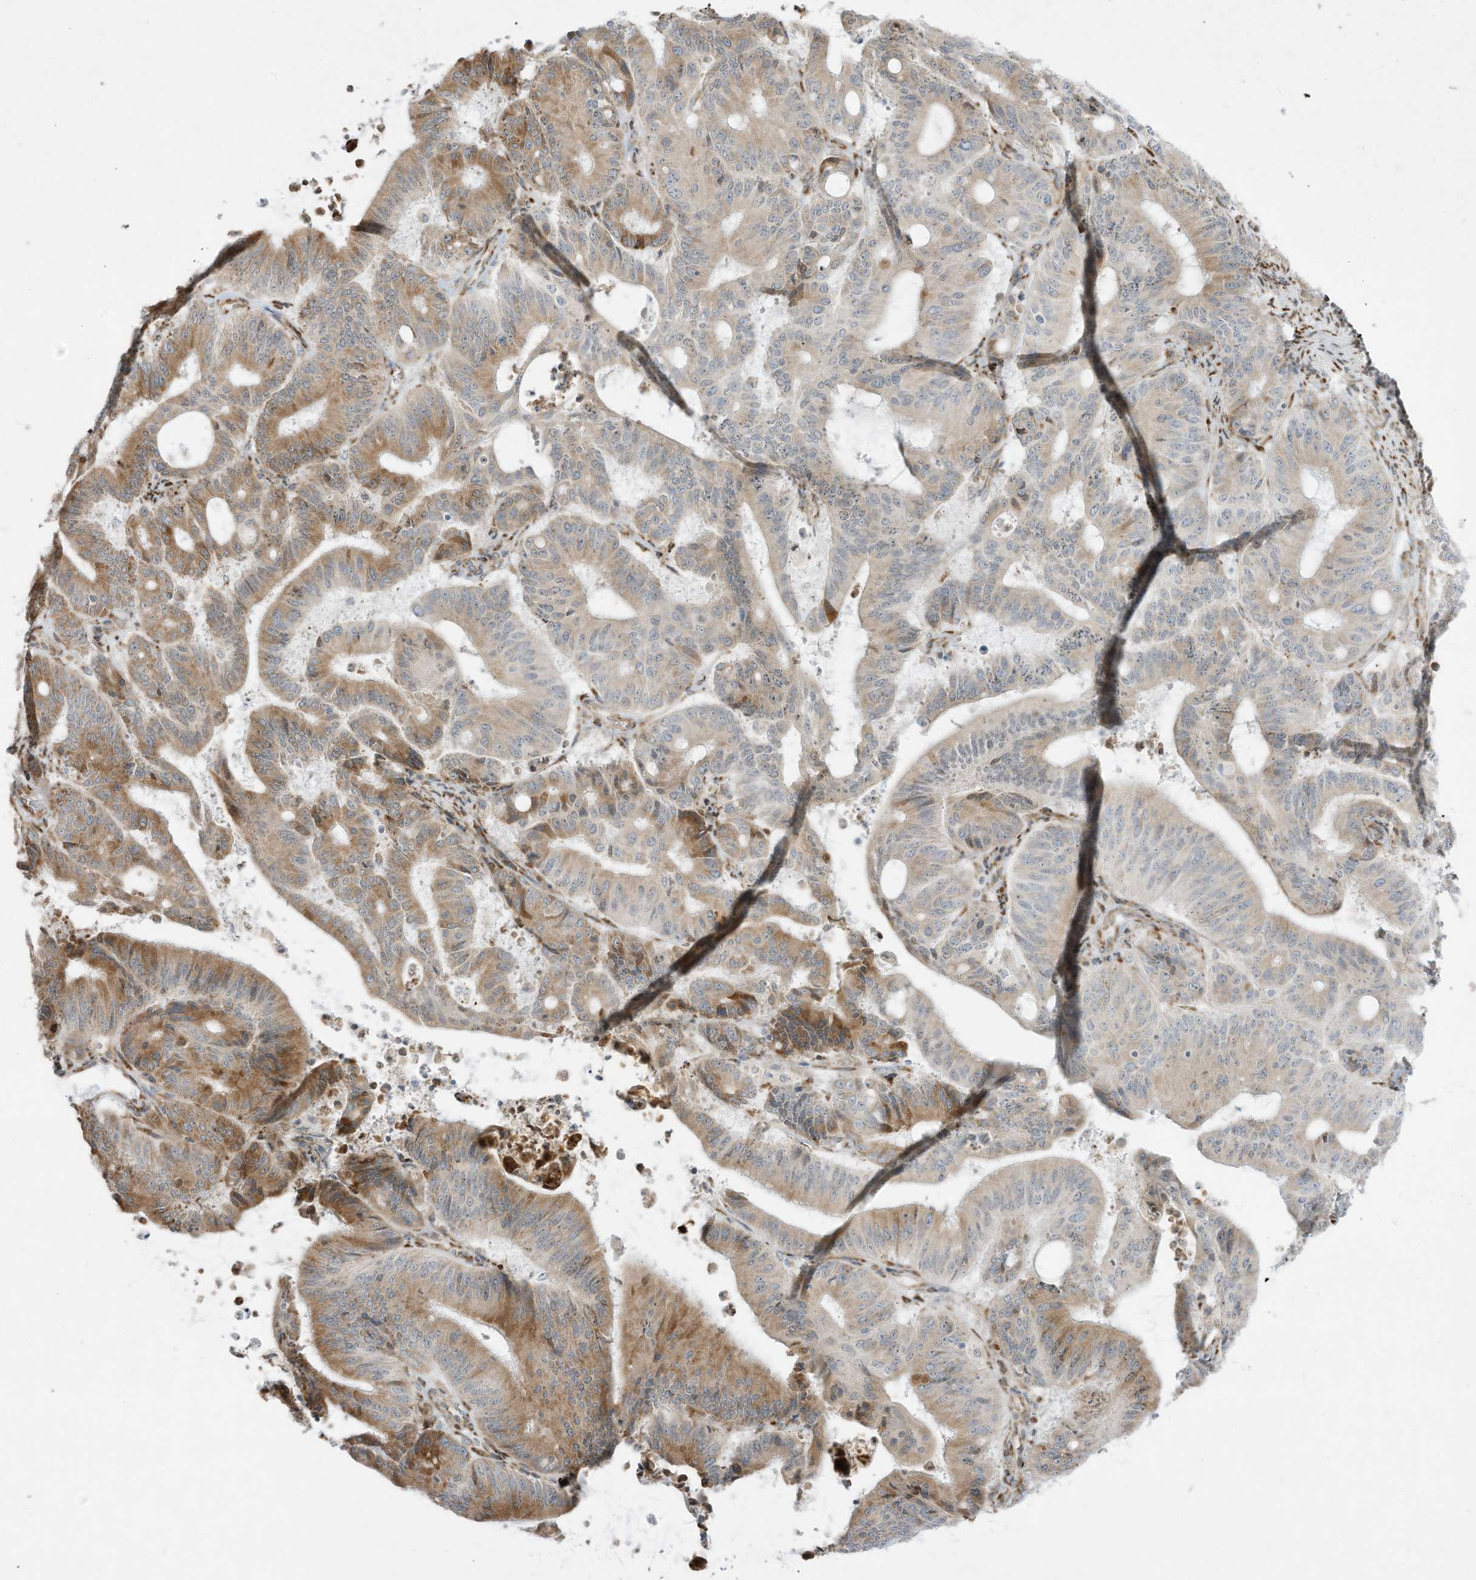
{"staining": {"intensity": "moderate", "quantity": "25%-75%", "location": "cytoplasmic/membranous"}, "tissue": "liver cancer", "cell_type": "Tumor cells", "image_type": "cancer", "snomed": [{"axis": "morphology", "description": "Normal tissue, NOS"}, {"axis": "morphology", "description": "Cholangiocarcinoma"}, {"axis": "topography", "description": "Liver"}, {"axis": "topography", "description": "Peripheral nerve tissue"}], "caption": "Liver cholangiocarcinoma was stained to show a protein in brown. There is medium levels of moderate cytoplasmic/membranous expression in approximately 25%-75% of tumor cells.", "gene": "PTK6", "patient": {"sex": "female", "age": 73}}